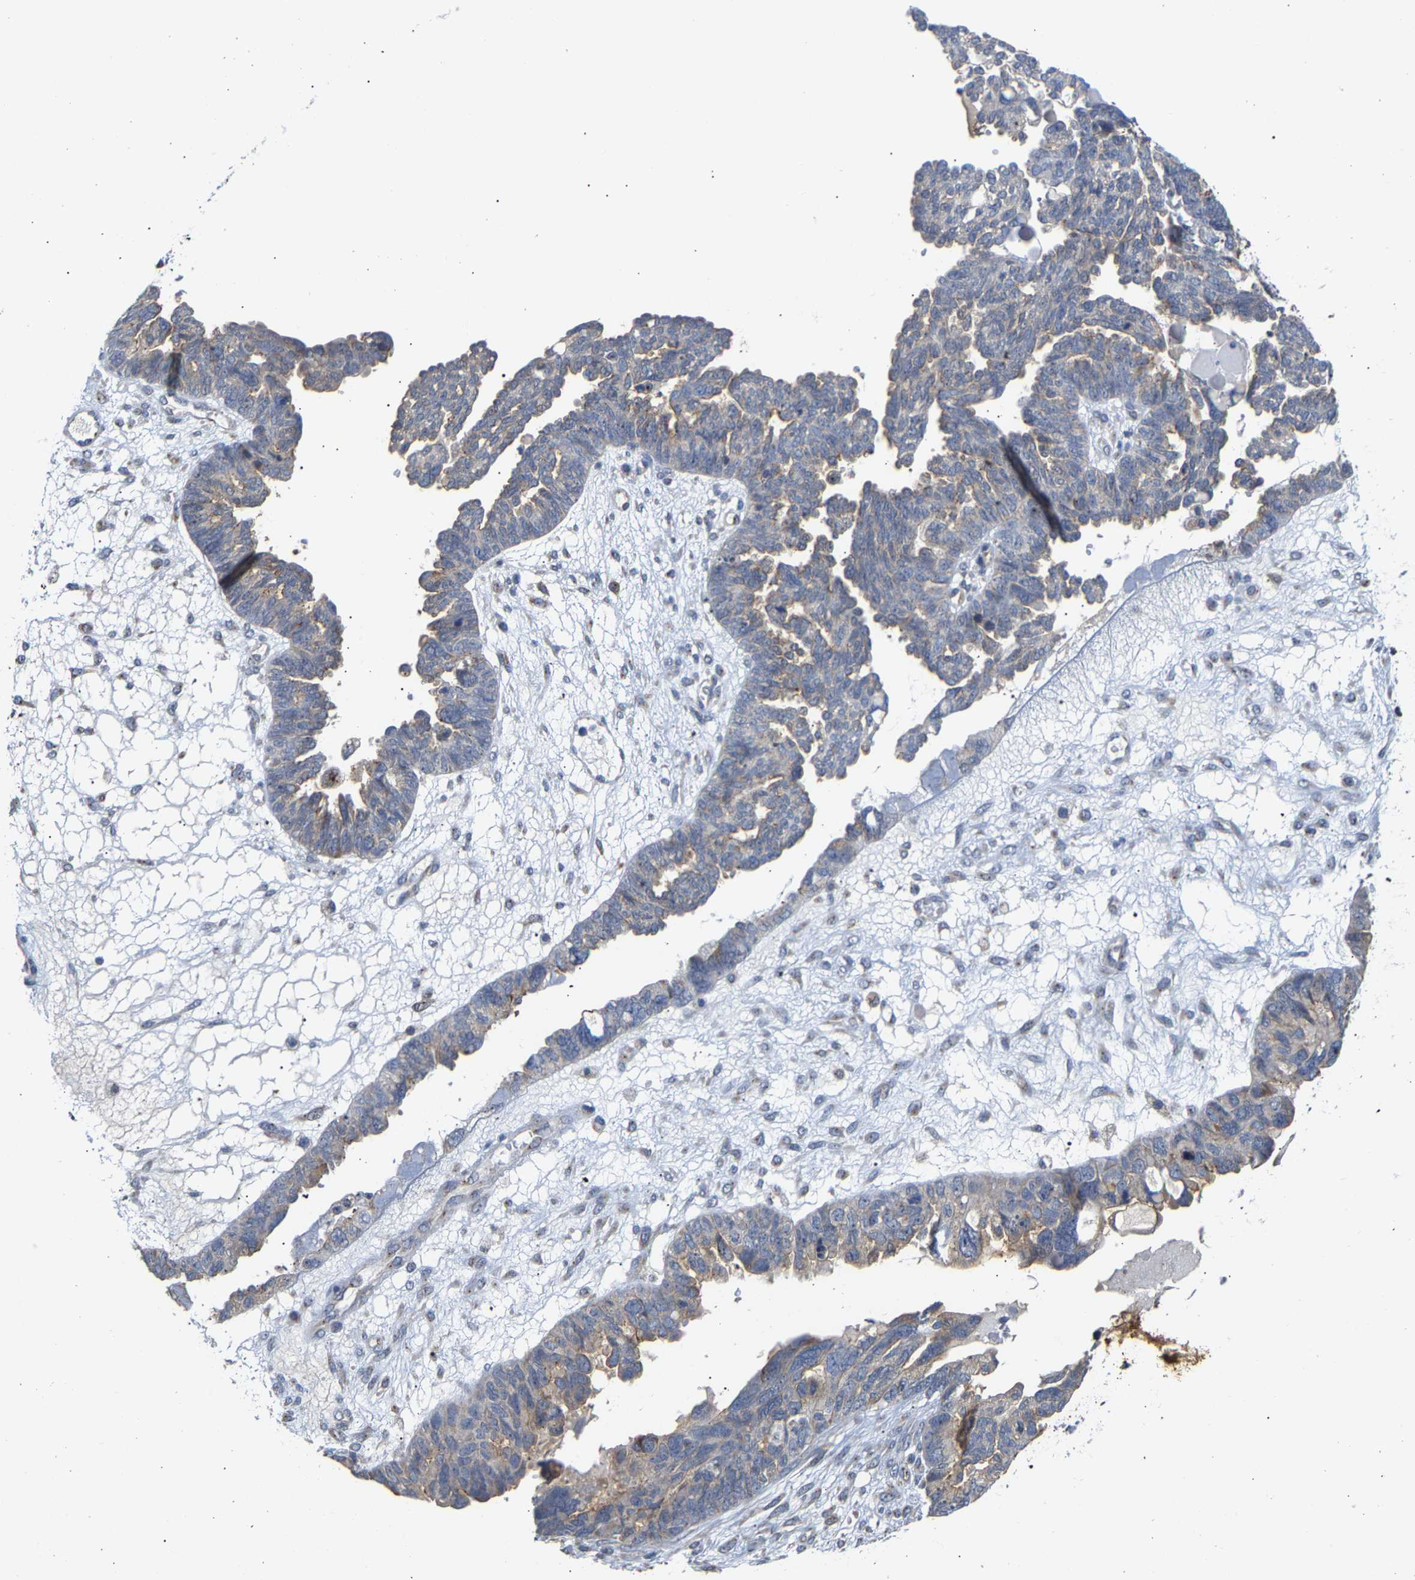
{"staining": {"intensity": "weak", "quantity": ">75%", "location": "cytoplasmic/membranous"}, "tissue": "ovarian cancer", "cell_type": "Tumor cells", "image_type": "cancer", "snomed": [{"axis": "morphology", "description": "Cystadenocarcinoma, serous, NOS"}, {"axis": "topography", "description": "Ovary"}], "caption": "Protein expression analysis of human ovarian cancer reveals weak cytoplasmic/membranous expression in about >75% of tumor cells. (DAB IHC with brightfield microscopy, high magnification).", "gene": "PCNT", "patient": {"sex": "female", "age": 79}}